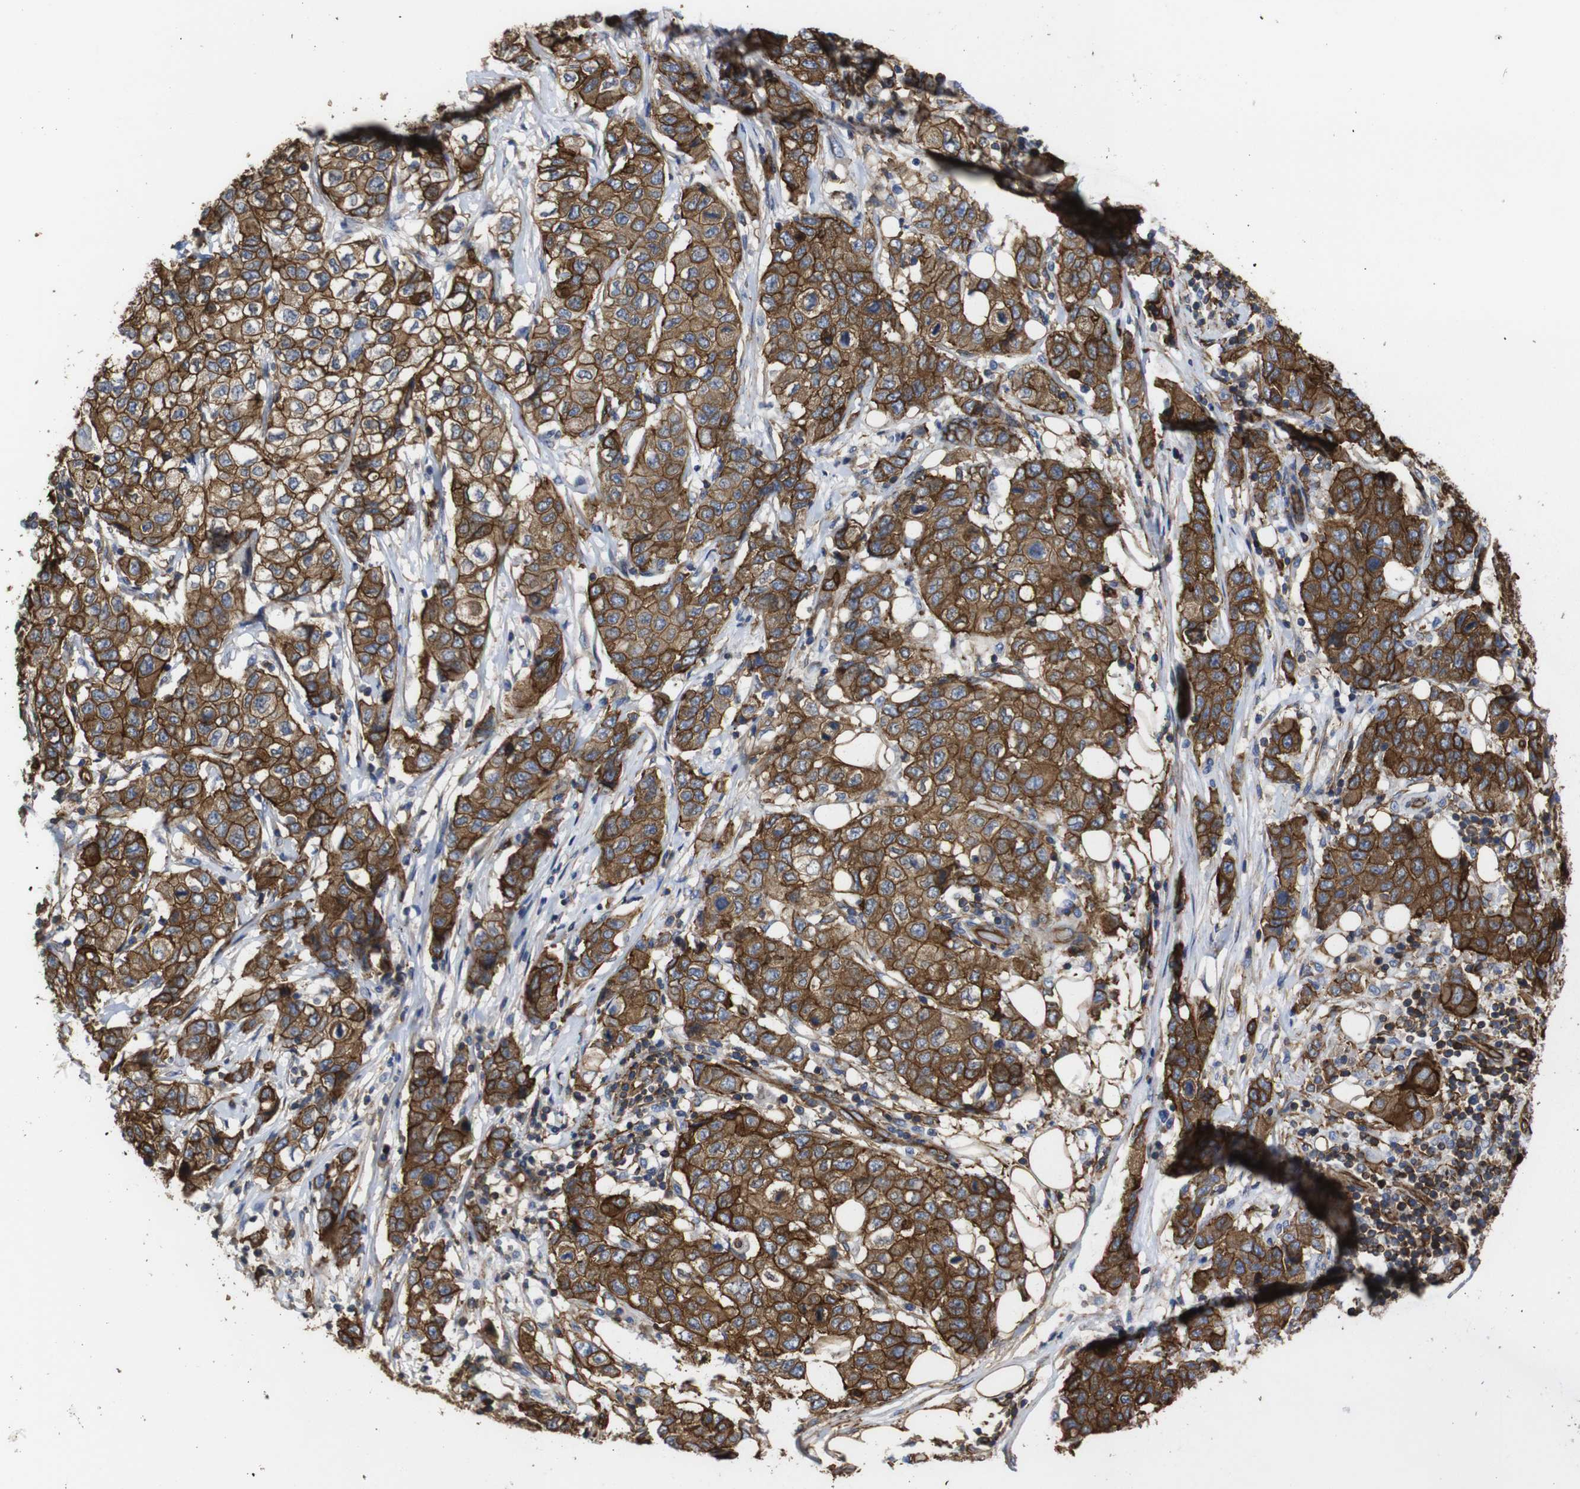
{"staining": {"intensity": "moderate", "quantity": ">75%", "location": "cytoplasmic/membranous"}, "tissue": "stomach cancer", "cell_type": "Tumor cells", "image_type": "cancer", "snomed": [{"axis": "morphology", "description": "Adenocarcinoma, NOS"}, {"axis": "topography", "description": "Stomach"}], "caption": "This histopathology image reveals immunohistochemistry staining of stomach cancer, with medium moderate cytoplasmic/membranous expression in about >75% of tumor cells.", "gene": "SPTBN1", "patient": {"sex": "male", "age": 48}}